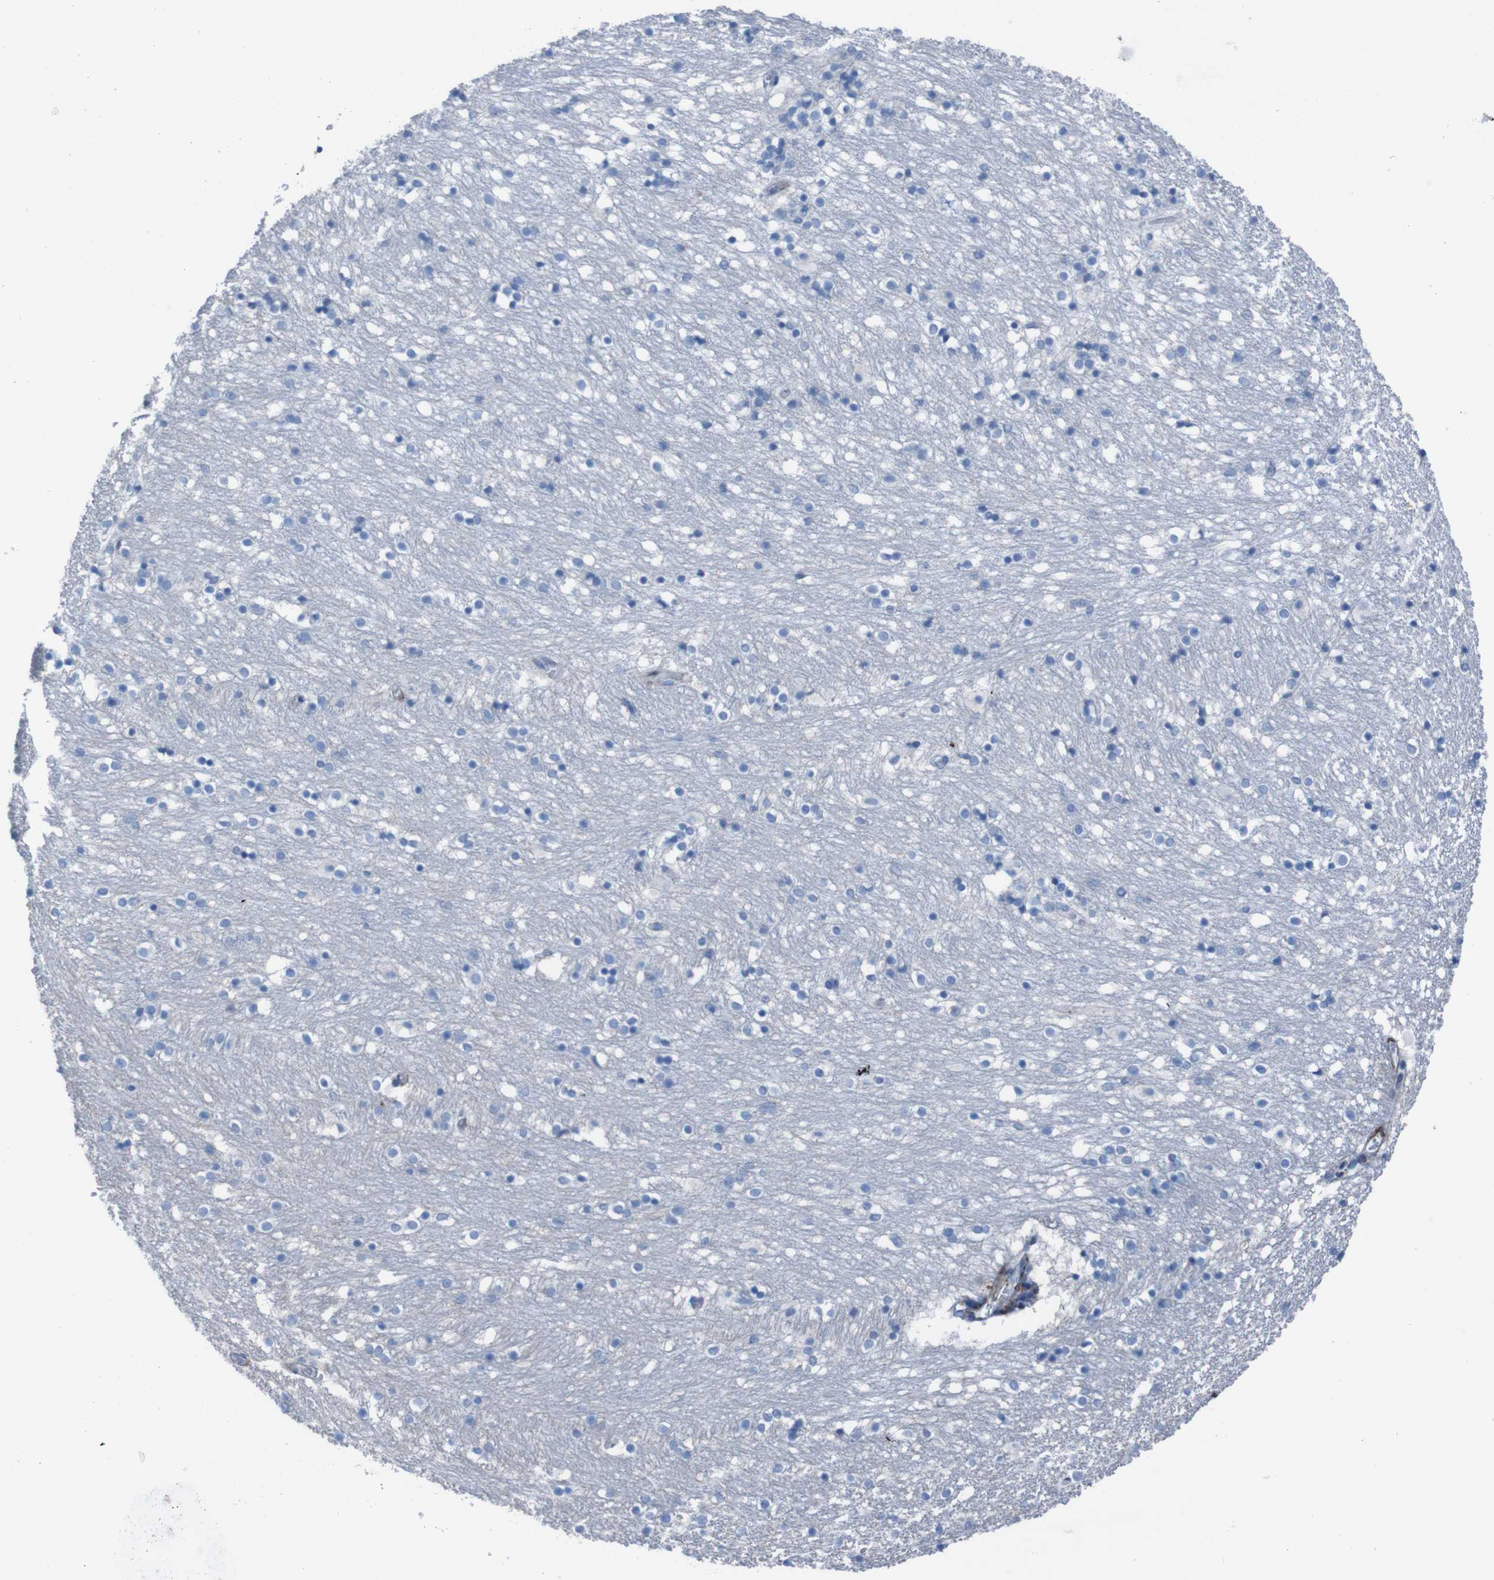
{"staining": {"intensity": "negative", "quantity": "none", "location": "none"}, "tissue": "caudate", "cell_type": "Glial cells", "image_type": "normal", "snomed": [{"axis": "morphology", "description": "Normal tissue, NOS"}, {"axis": "topography", "description": "Lateral ventricle wall"}], "caption": "Immunohistochemistry of benign human caudate shows no expression in glial cells. The staining was performed using DAB (3,3'-diaminobenzidine) to visualize the protein expression in brown, while the nuclei were stained in blue with hematoxylin (Magnification: 20x).", "gene": "RNF182", "patient": {"sex": "female", "age": 54}}